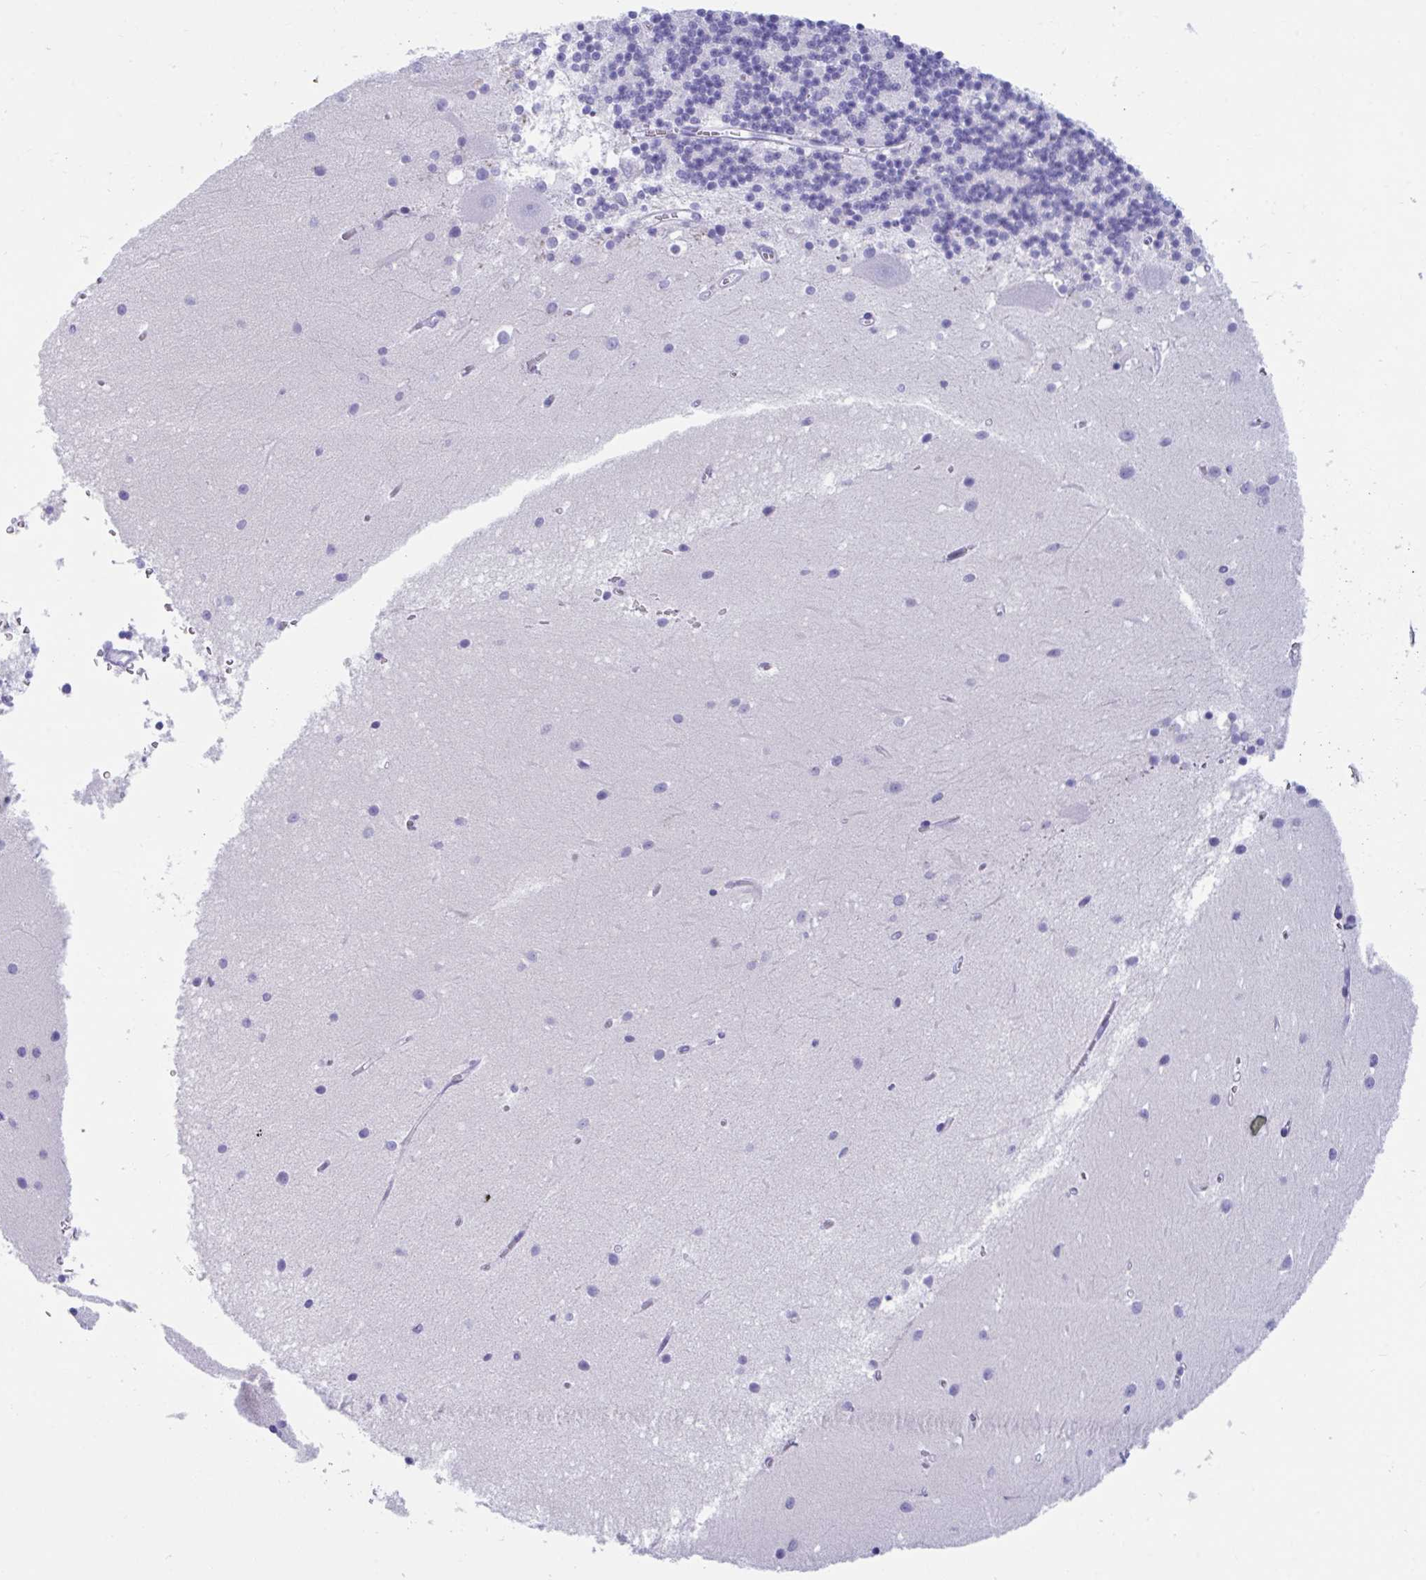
{"staining": {"intensity": "negative", "quantity": "none", "location": "none"}, "tissue": "cerebellum", "cell_type": "Cells in granular layer", "image_type": "normal", "snomed": [{"axis": "morphology", "description": "Normal tissue, NOS"}, {"axis": "topography", "description": "Cerebellum"}], "caption": "Cerebellum stained for a protein using immunohistochemistry (IHC) shows no positivity cells in granular layer.", "gene": "TTC30A", "patient": {"sex": "male", "age": 54}}